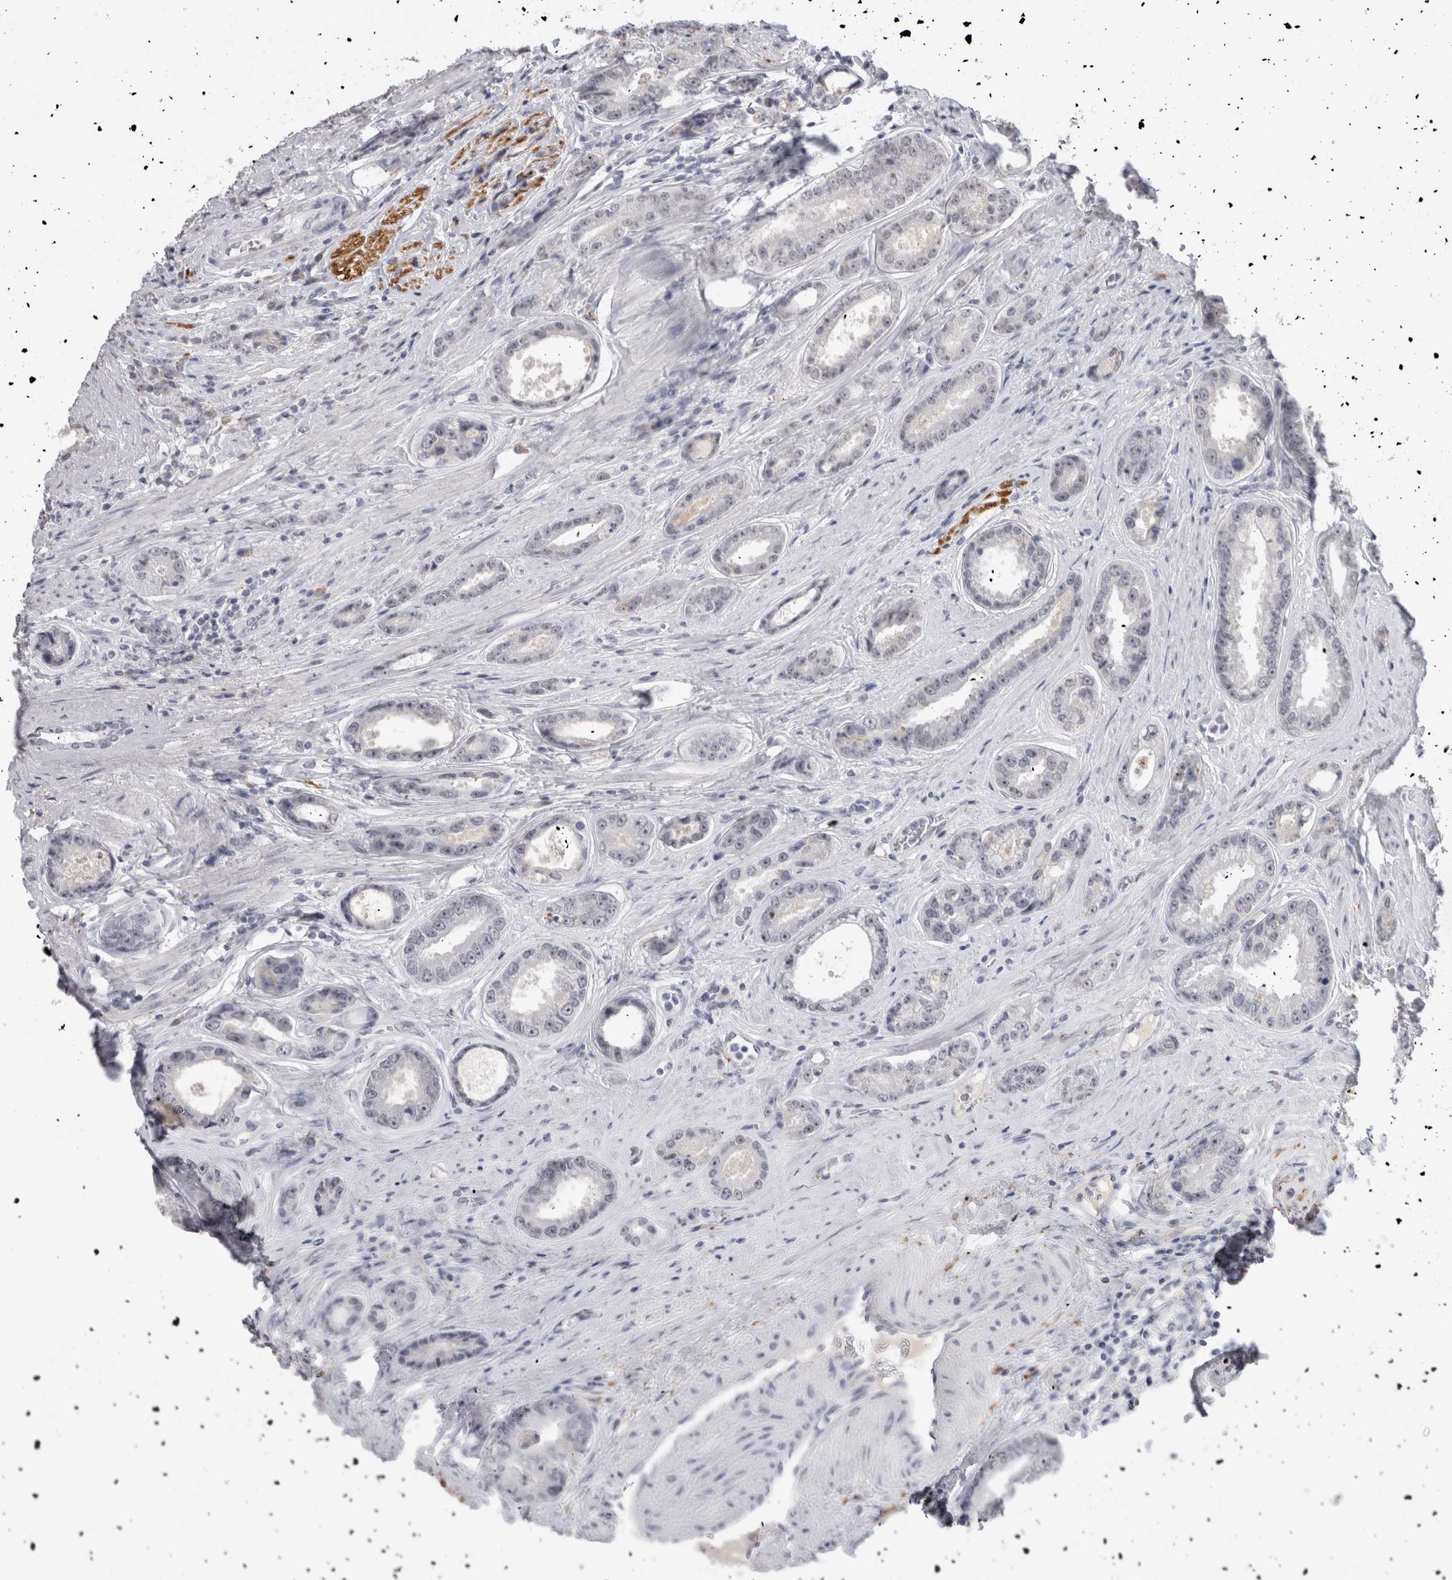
{"staining": {"intensity": "negative", "quantity": "none", "location": "none"}, "tissue": "prostate cancer", "cell_type": "Tumor cells", "image_type": "cancer", "snomed": [{"axis": "morphology", "description": "Adenocarcinoma, High grade"}, {"axis": "topography", "description": "Prostate"}], "caption": "Human high-grade adenocarcinoma (prostate) stained for a protein using immunohistochemistry (IHC) exhibits no expression in tumor cells.", "gene": "CADM3", "patient": {"sex": "male", "age": 61}}